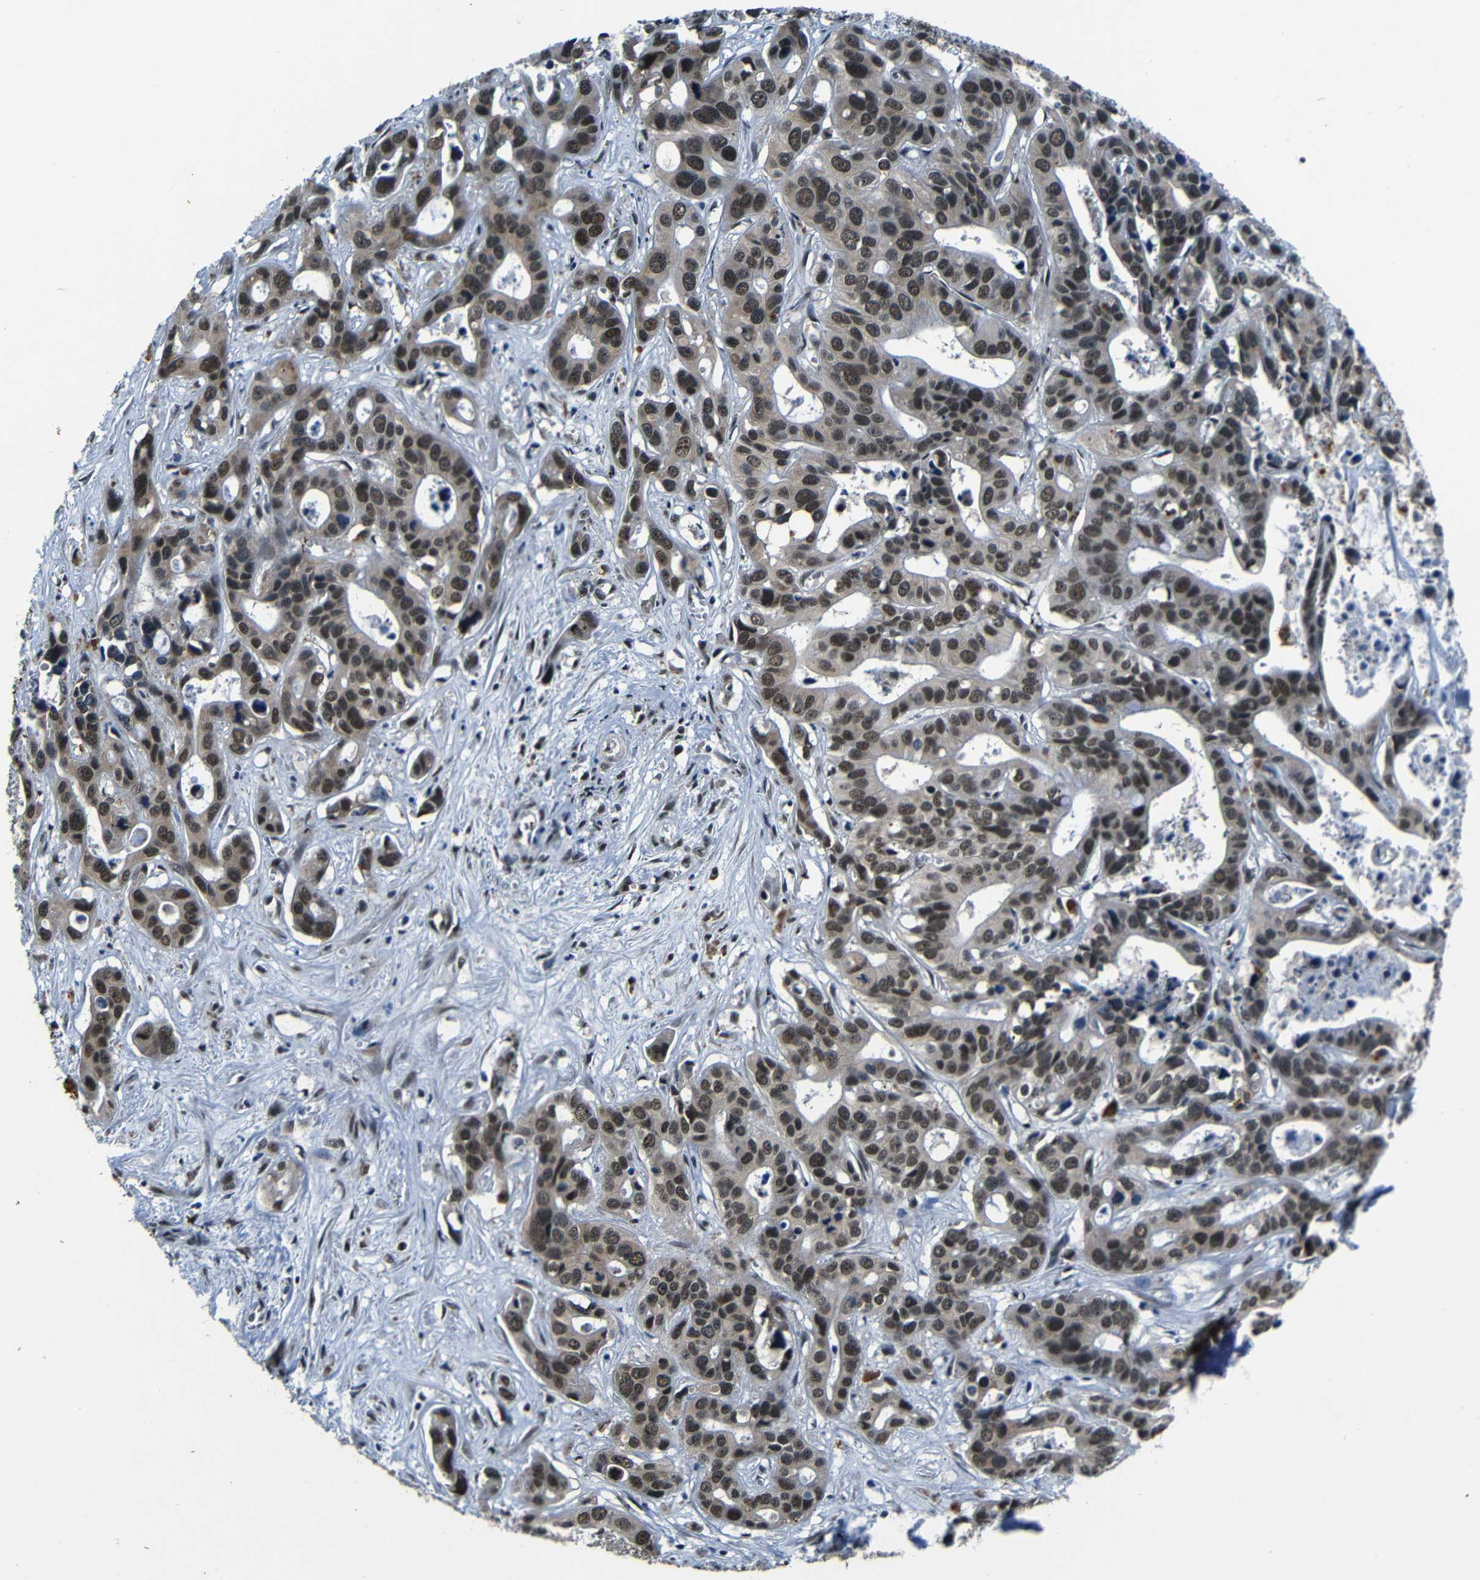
{"staining": {"intensity": "moderate", "quantity": ">75%", "location": "nuclear"}, "tissue": "liver cancer", "cell_type": "Tumor cells", "image_type": "cancer", "snomed": [{"axis": "morphology", "description": "Cholangiocarcinoma"}, {"axis": "topography", "description": "Liver"}], "caption": "Protein staining by IHC exhibits moderate nuclear expression in approximately >75% of tumor cells in cholangiocarcinoma (liver). (brown staining indicates protein expression, while blue staining denotes nuclei).", "gene": "FOXD4", "patient": {"sex": "female", "age": 65}}